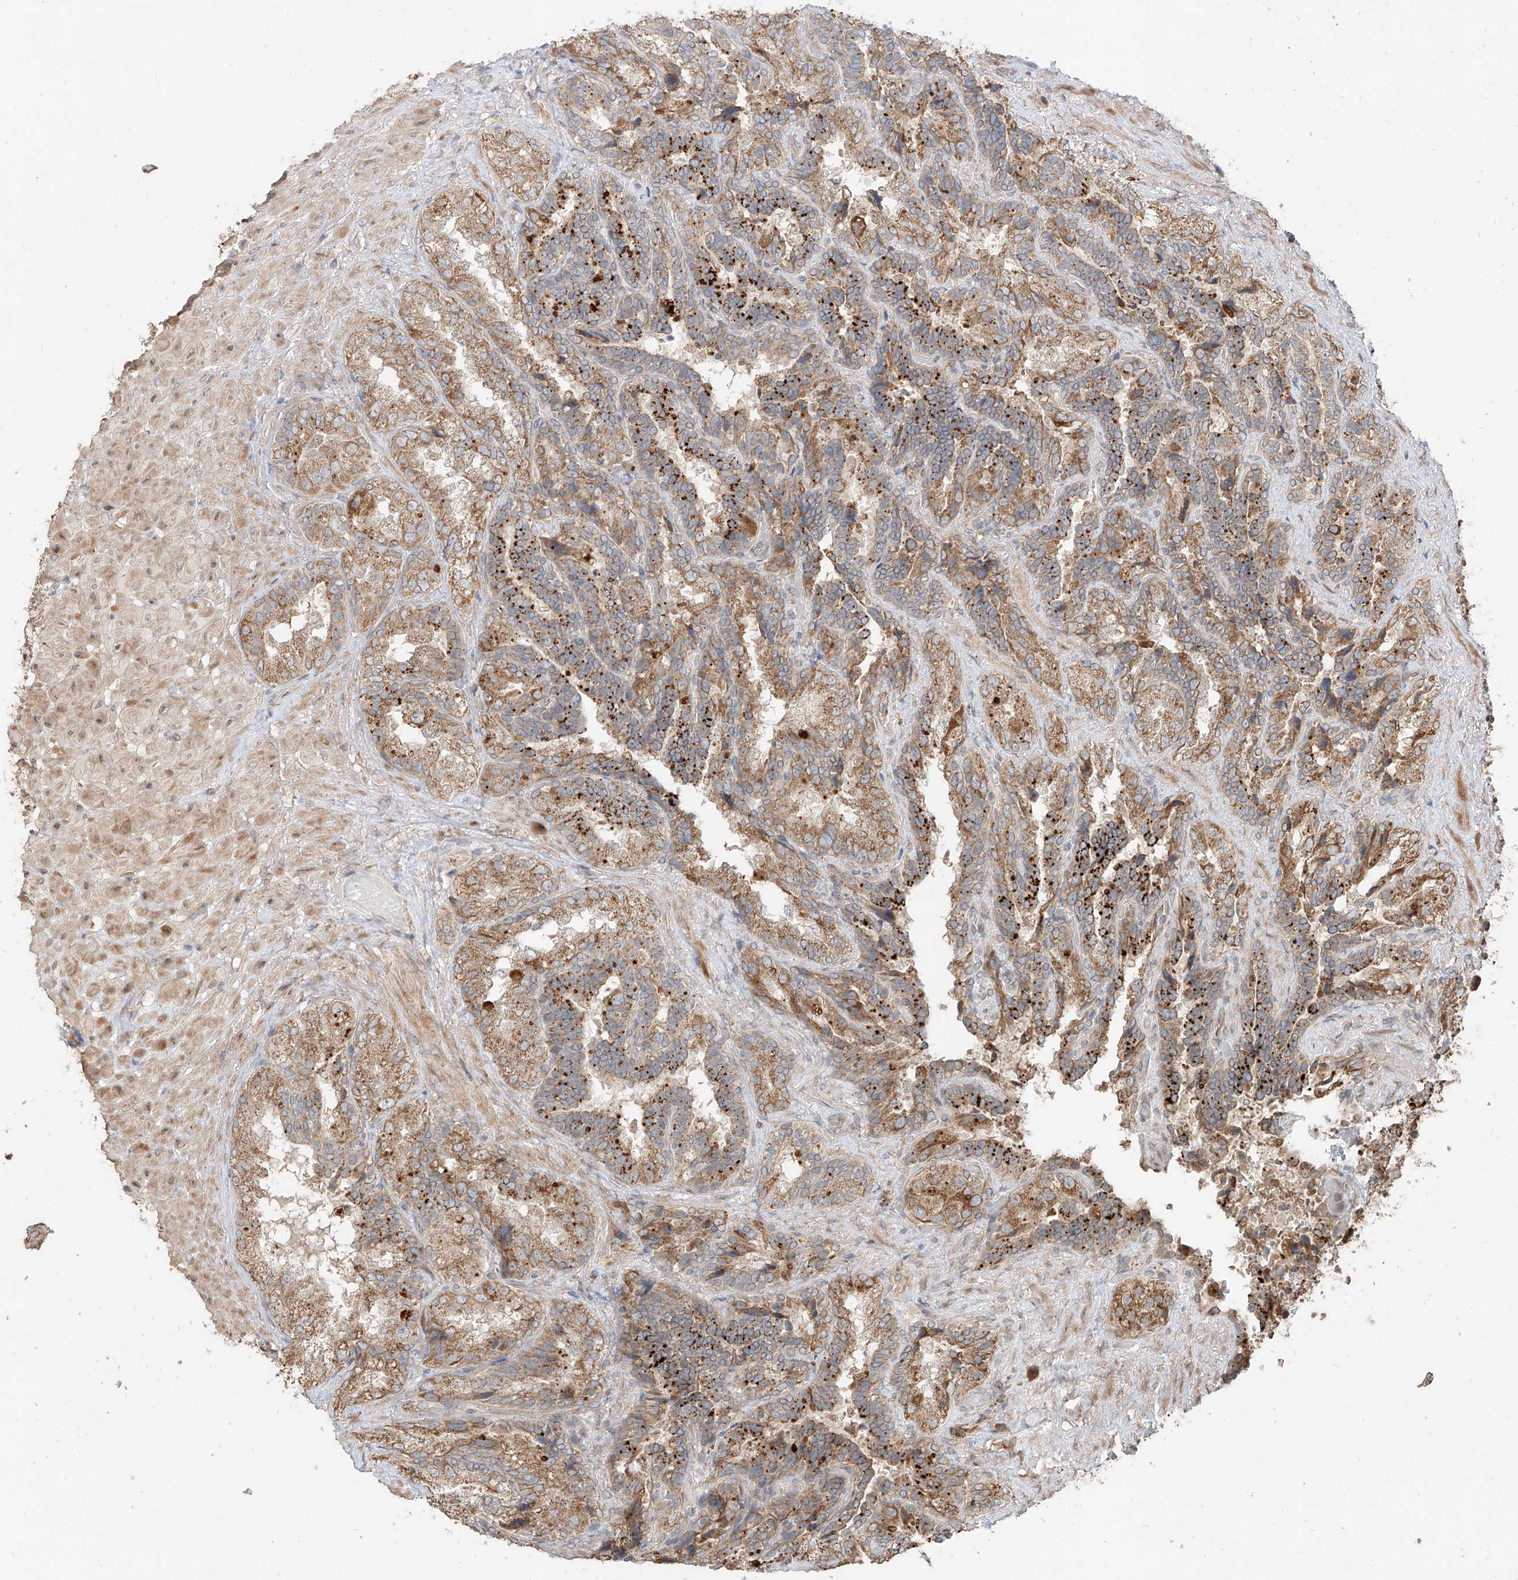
{"staining": {"intensity": "moderate", "quantity": ">75%", "location": "cytoplasmic/membranous"}, "tissue": "seminal vesicle", "cell_type": "Glandular cells", "image_type": "normal", "snomed": [{"axis": "morphology", "description": "Normal tissue, NOS"}, {"axis": "topography", "description": "Seminal veicle"}, {"axis": "topography", "description": "Peripheral nerve tissue"}], "caption": "IHC (DAB) staining of benign human seminal vesicle exhibits moderate cytoplasmic/membranous protein positivity in approximately >75% of glandular cells.", "gene": "STX19", "patient": {"sex": "male", "age": 63}}